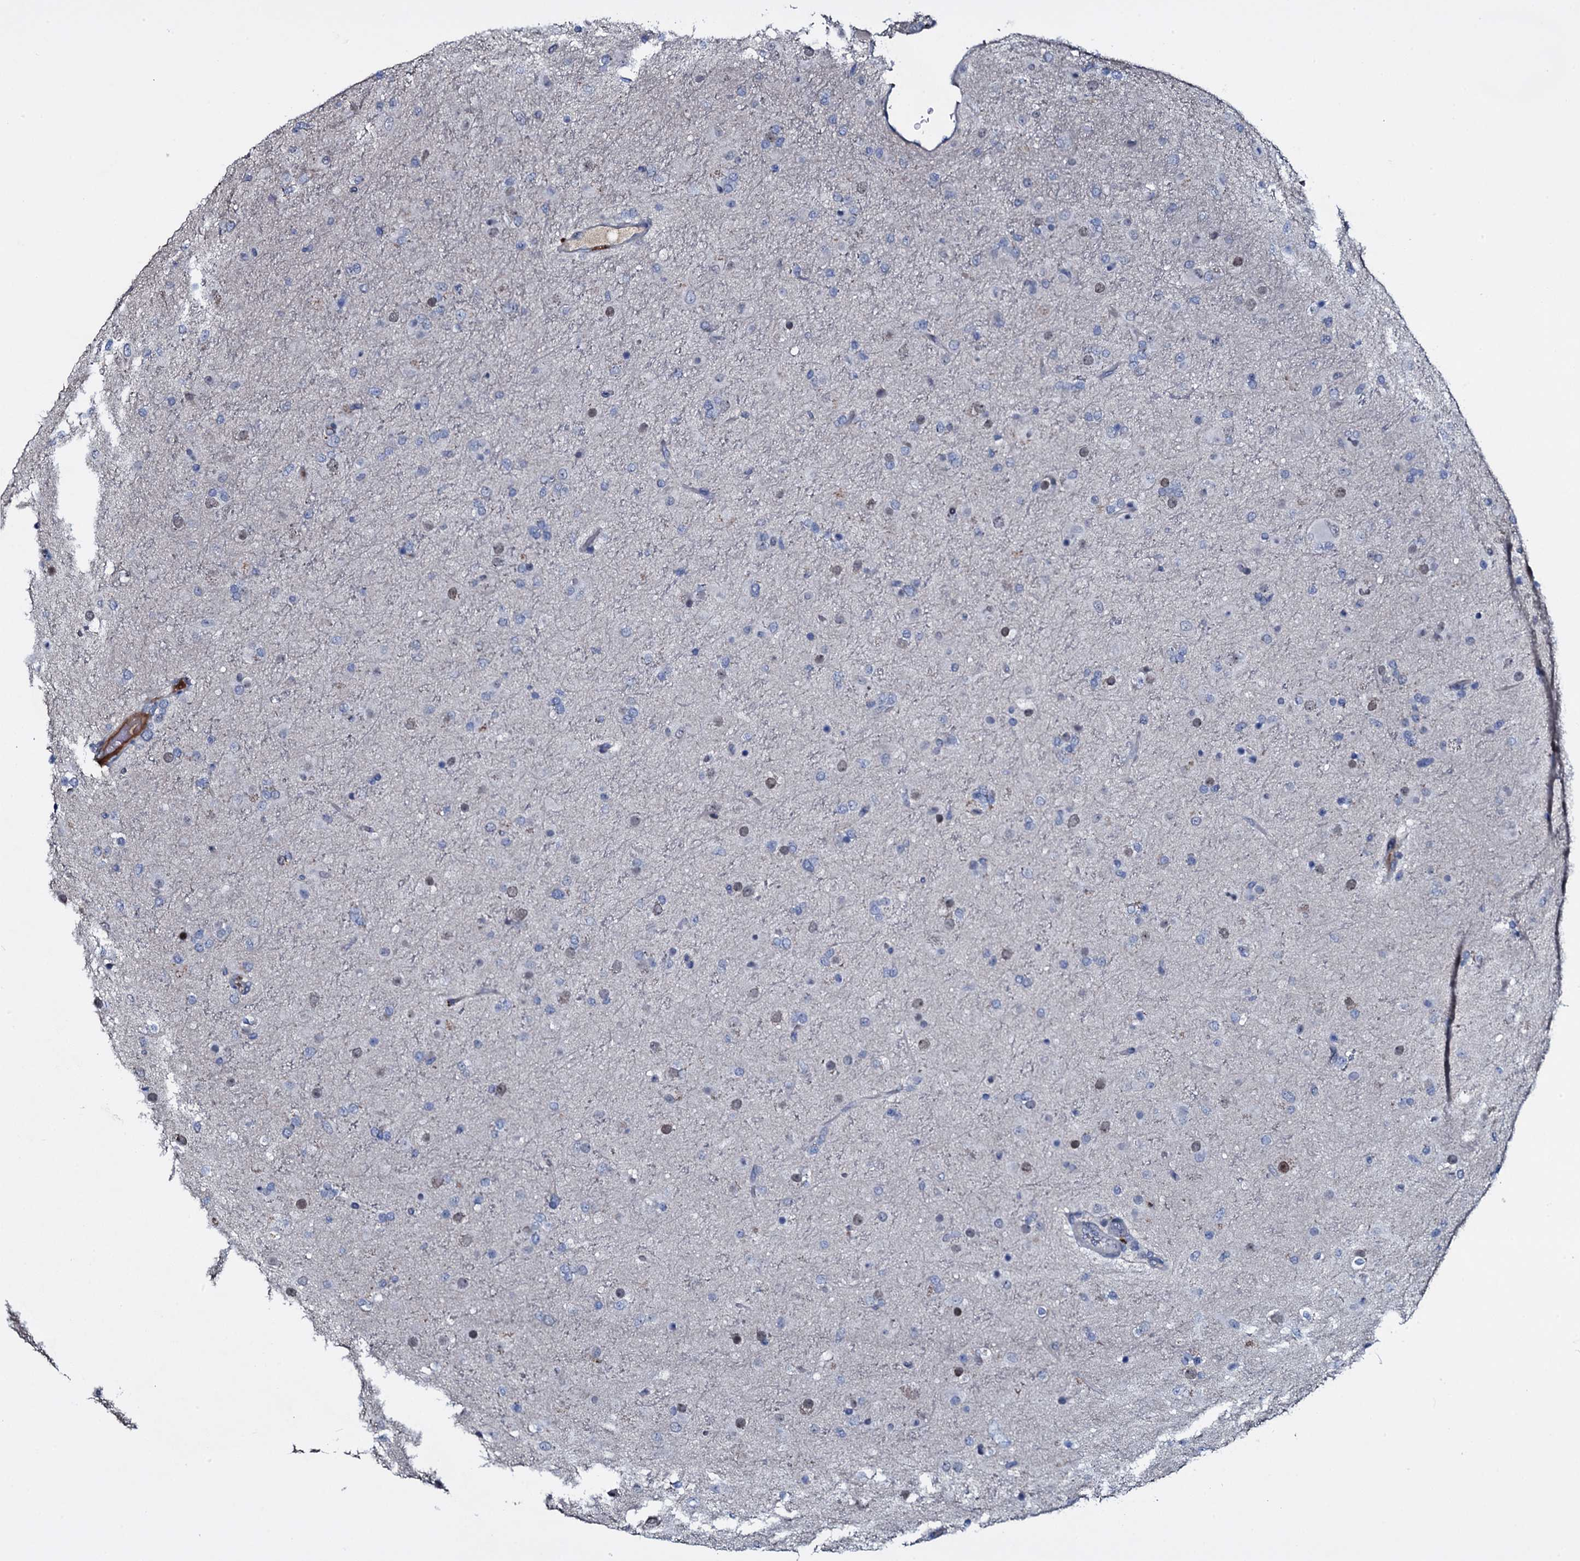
{"staining": {"intensity": "negative", "quantity": "none", "location": "none"}, "tissue": "glioma", "cell_type": "Tumor cells", "image_type": "cancer", "snomed": [{"axis": "morphology", "description": "Glioma, malignant, Low grade"}, {"axis": "topography", "description": "Brain"}], "caption": "This is an immunohistochemistry (IHC) photomicrograph of low-grade glioma (malignant). There is no positivity in tumor cells.", "gene": "LYG2", "patient": {"sex": "male", "age": 65}}